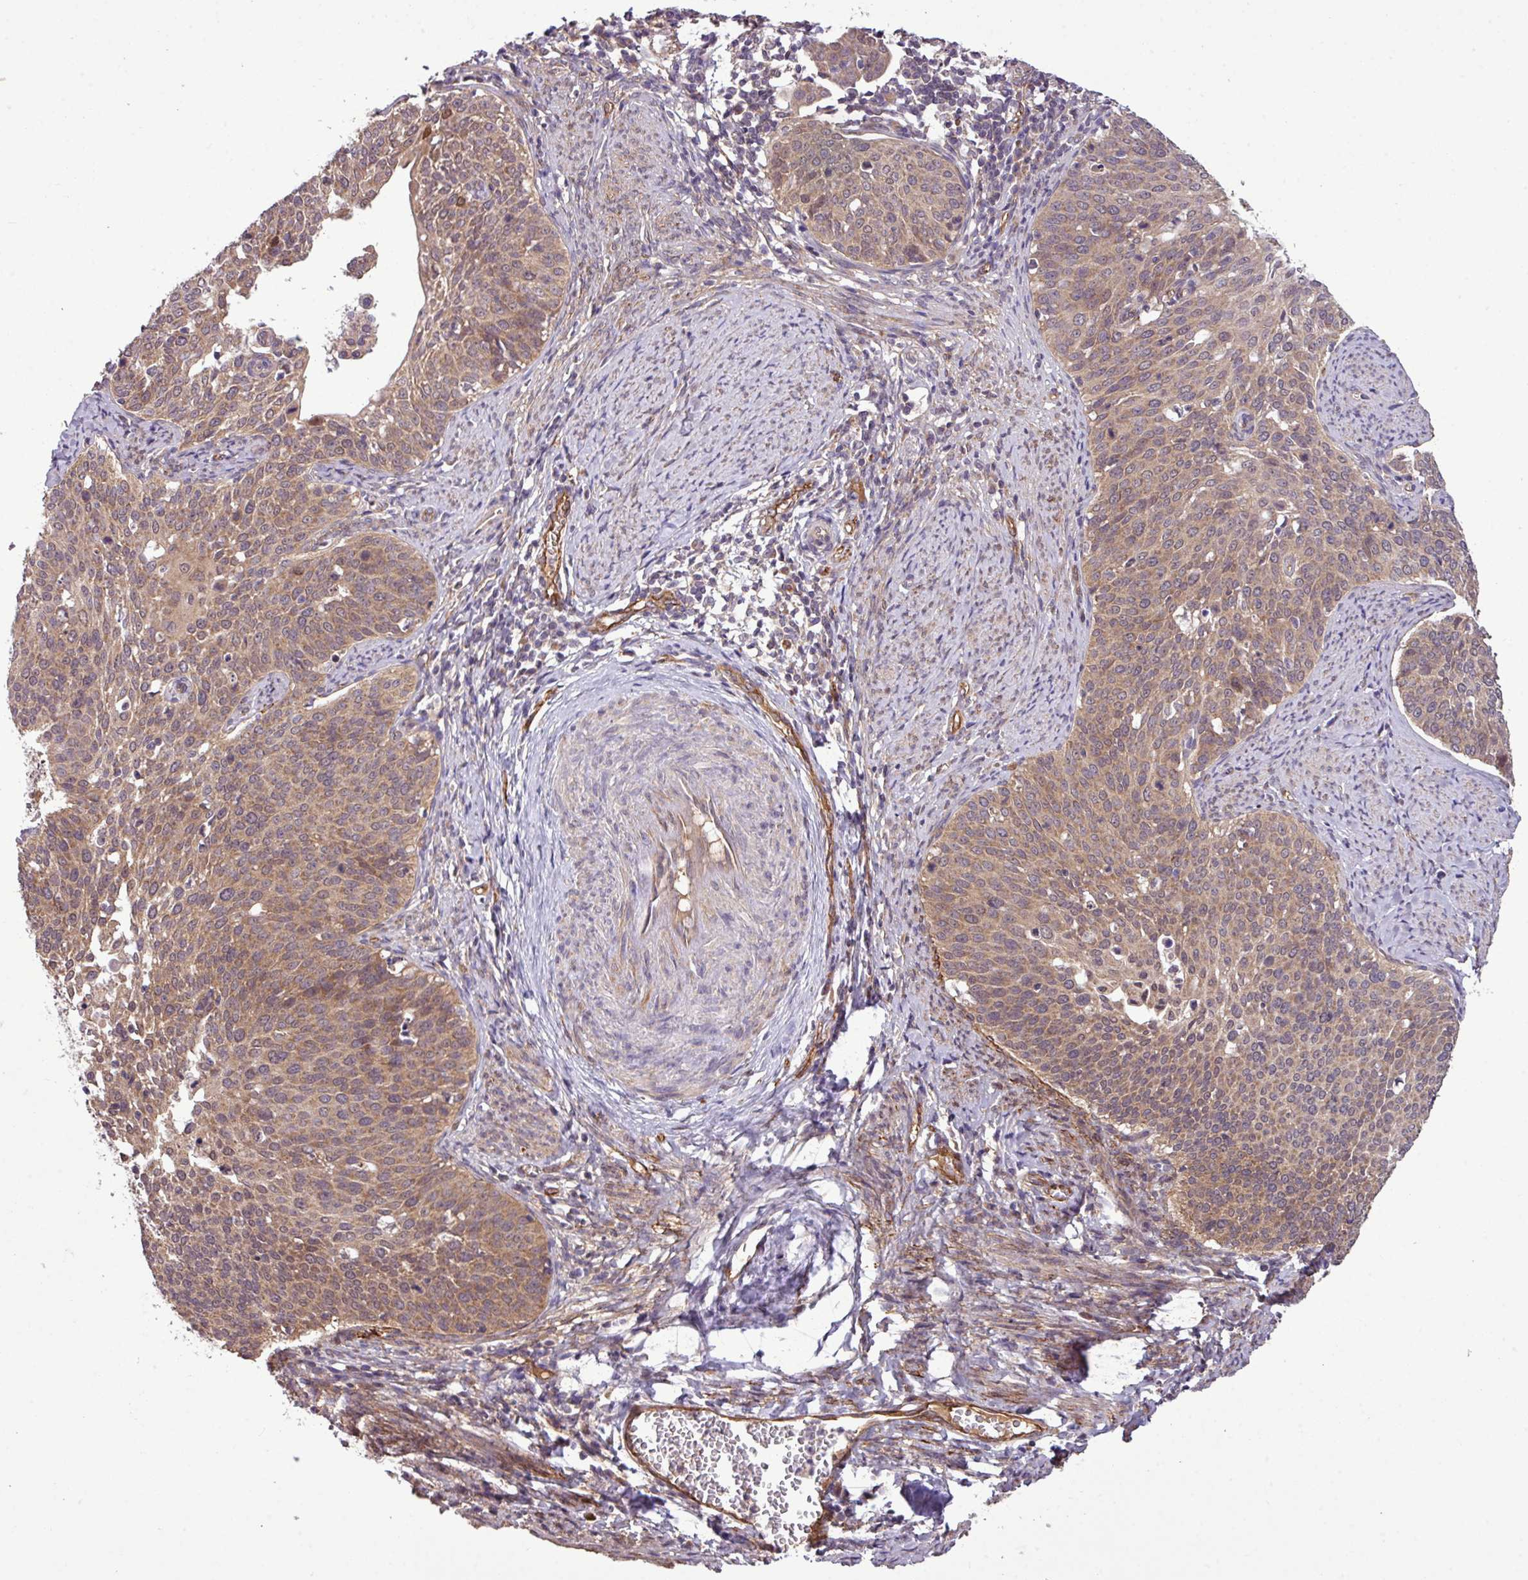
{"staining": {"intensity": "moderate", "quantity": "25%-75%", "location": "cytoplasmic/membranous"}, "tissue": "cervical cancer", "cell_type": "Tumor cells", "image_type": "cancer", "snomed": [{"axis": "morphology", "description": "Squamous cell carcinoma, NOS"}, {"axis": "topography", "description": "Cervix"}], "caption": "Immunohistochemical staining of cervical cancer (squamous cell carcinoma) exhibits moderate cytoplasmic/membranous protein staining in about 25%-75% of tumor cells.", "gene": "XIAP", "patient": {"sex": "female", "age": 44}}